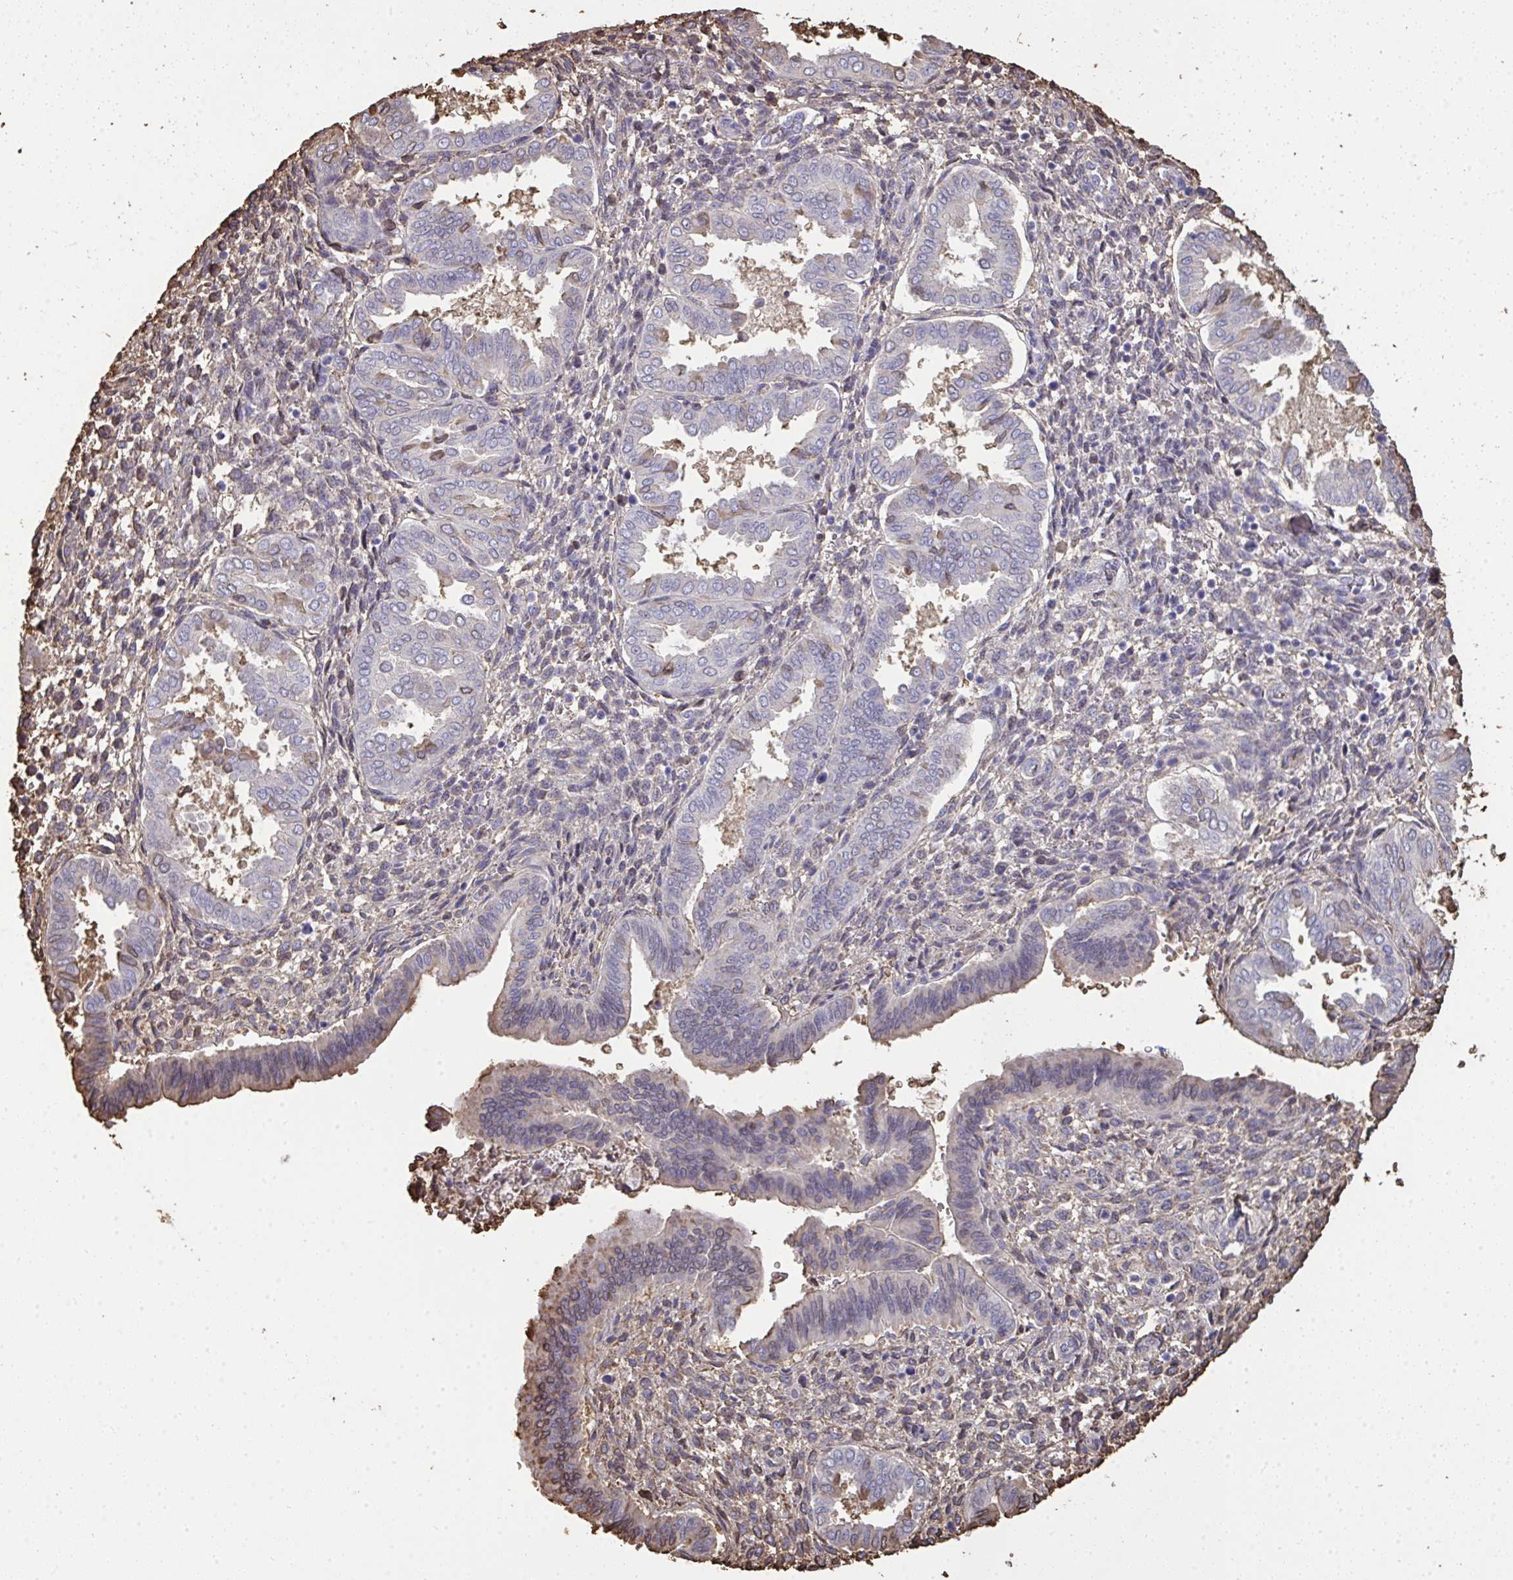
{"staining": {"intensity": "weak", "quantity": "<25%", "location": "cytoplasmic/membranous"}, "tissue": "endometrium", "cell_type": "Cells in endometrial stroma", "image_type": "normal", "snomed": [{"axis": "morphology", "description": "Normal tissue, NOS"}, {"axis": "topography", "description": "Endometrium"}], "caption": "The photomicrograph exhibits no staining of cells in endometrial stroma in normal endometrium. (DAB (3,3'-diaminobenzidine) immunohistochemistry (IHC), high magnification).", "gene": "ANXA5", "patient": {"sex": "female", "age": 24}}